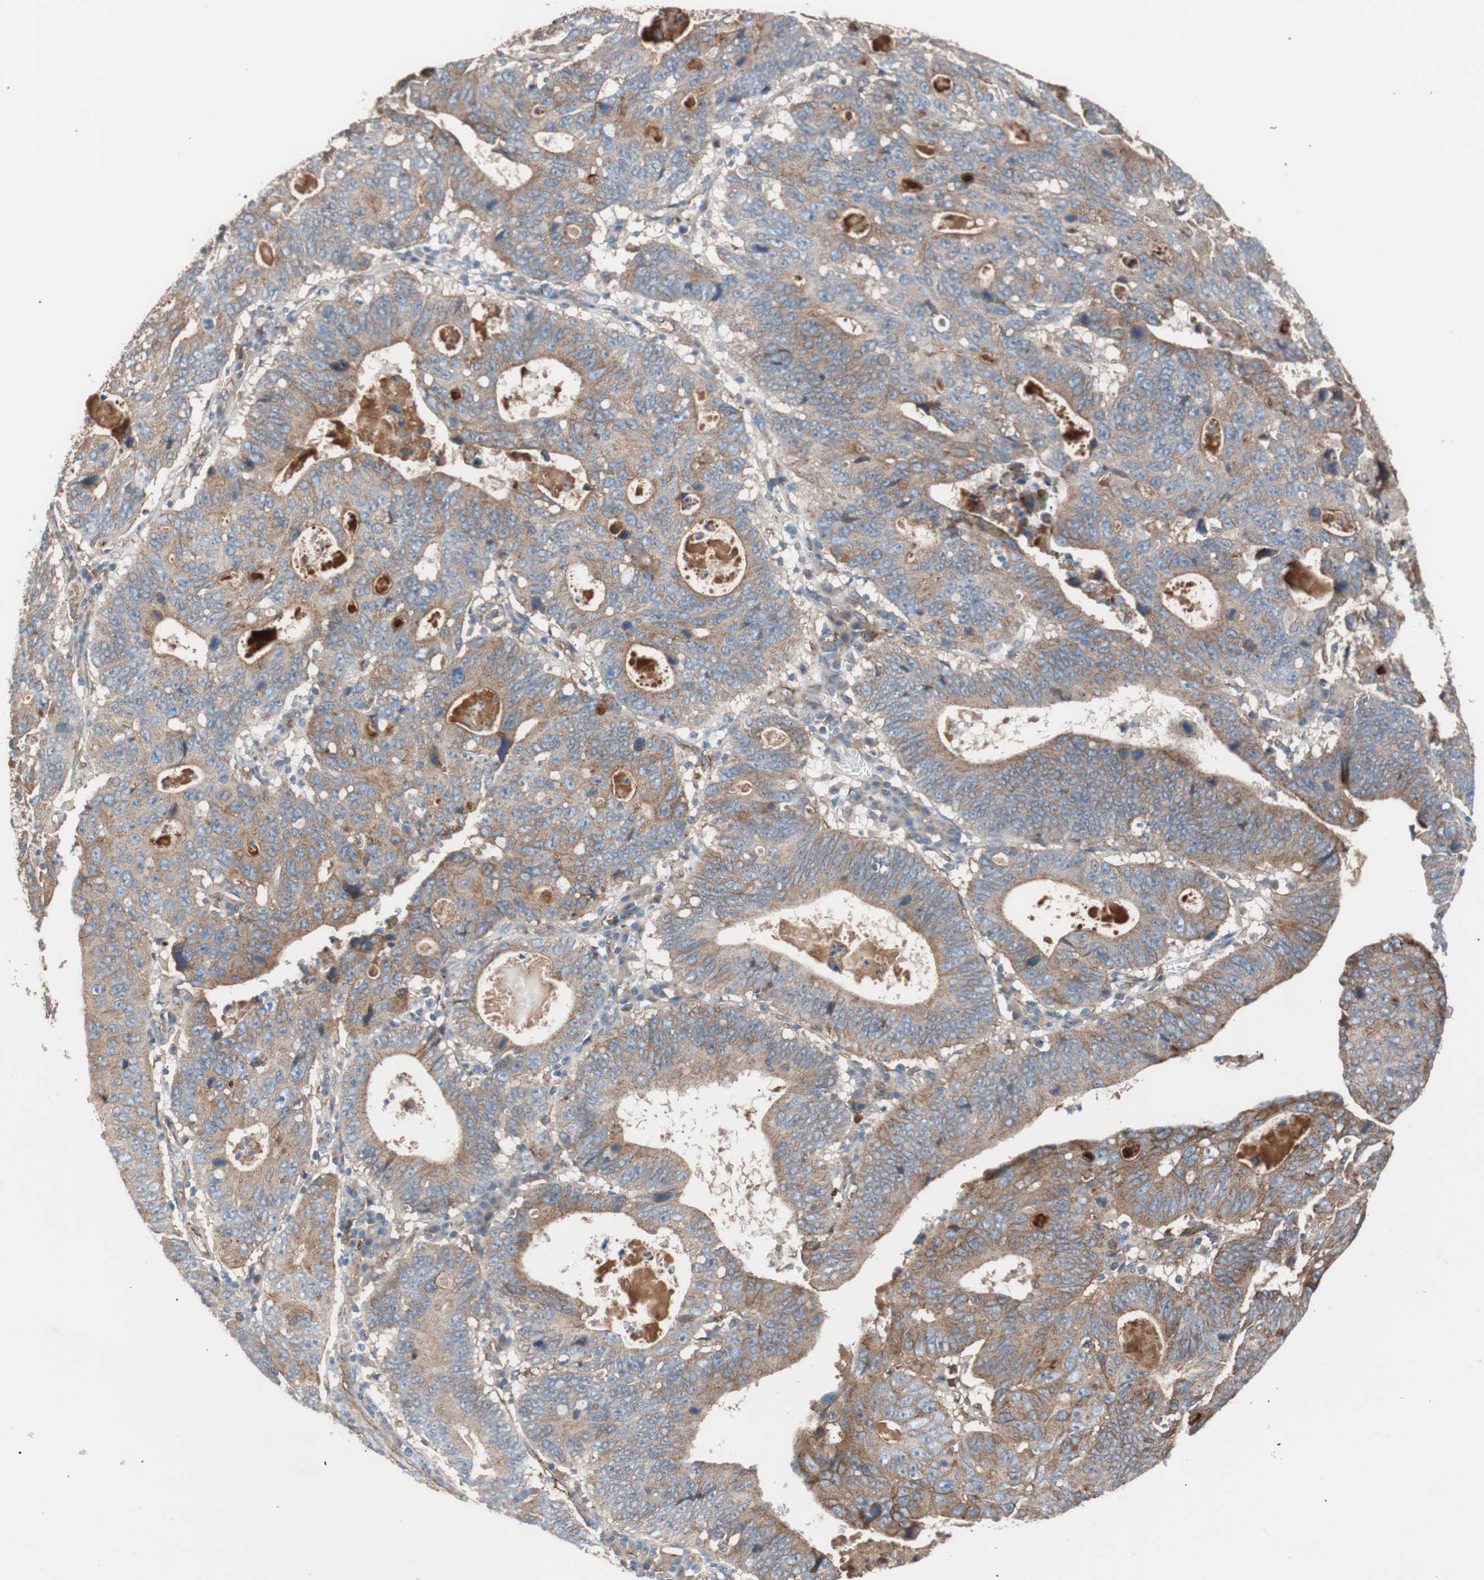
{"staining": {"intensity": "weak", "quantity": "25%-75%", "location": "cytoplasmic/membranous"}, "tissue": "stomach cancer", "cell_type": "Tumor cells", "image_type": "cancer", "snomed": [{"axis": "morphology", "description": "Adenocarcinoma, NOS"}, {"axis": "topography", "description": "Stomach"}], "caption": "Immunohistochemistry (IHC) (DAB) staining of human stomach adenocarcinoma reveals weak cytoplasmic/membranous protein expression in about 25%-75% of tumor cells.", "gene": "SPINT1", "patient": {"sex": "male", "age": 59}}